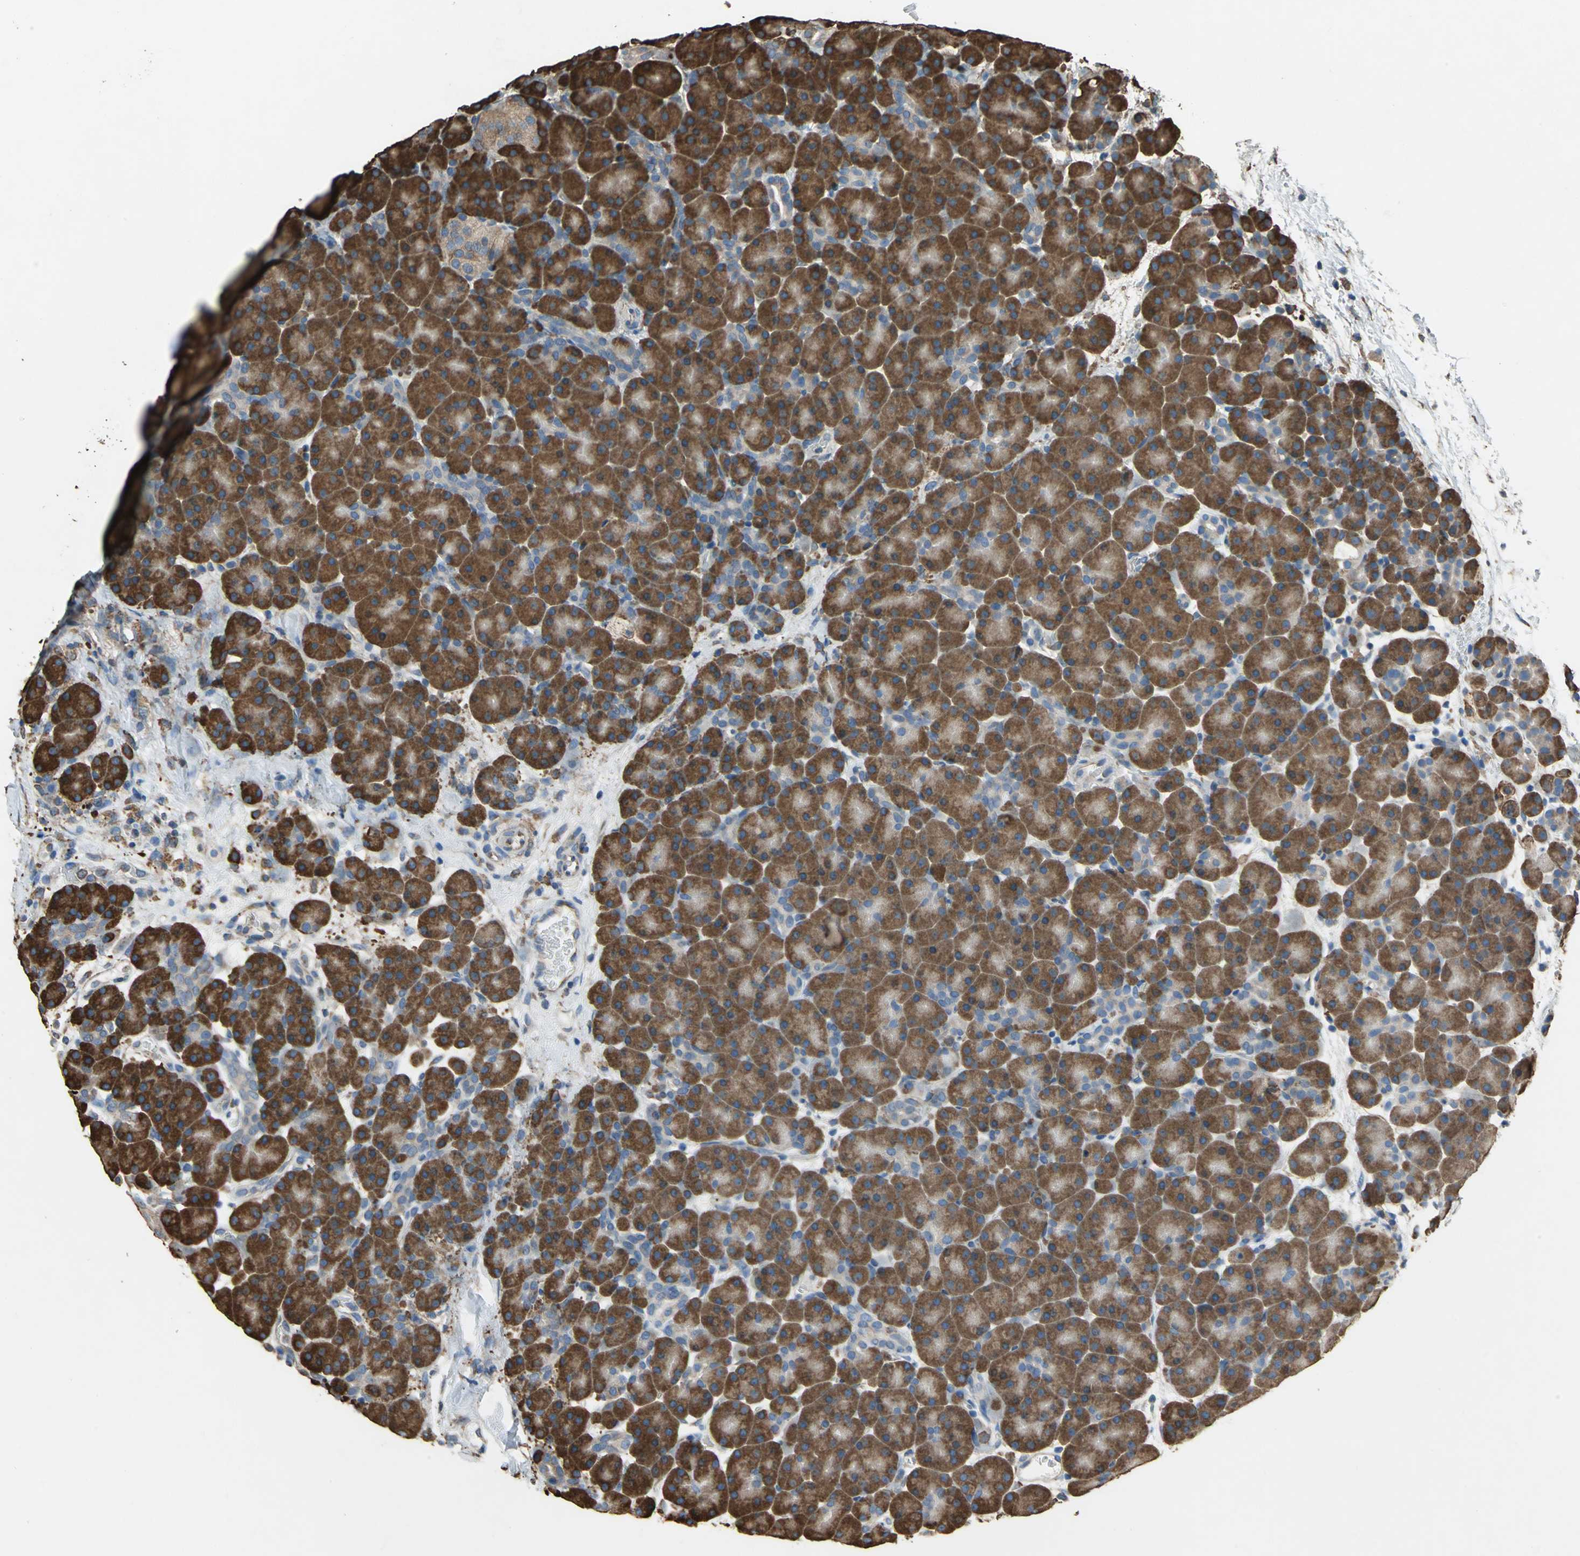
{"staining": {"intensity": "strong", "quantity": ">75%", "location": "cytoplasmic/membranous"}, "tissue": "pancreas", "cell_type": "Exocrine glandular cells", "image_type": "normal", "snomed": [{"axis": "morphology", "description": "Normal tissue, NOS"}, {"axis": "topography", "description": "Pancreas"}], "caption": "This image demonstrates immunohistochemistry staining of unremarkable pancreas, with high strong cytoplasmic/membranous positivity in about >75% of exocrine glandular cells.", "gene": "GPANK1", "patient": {"sex": "male", "age": 66}}